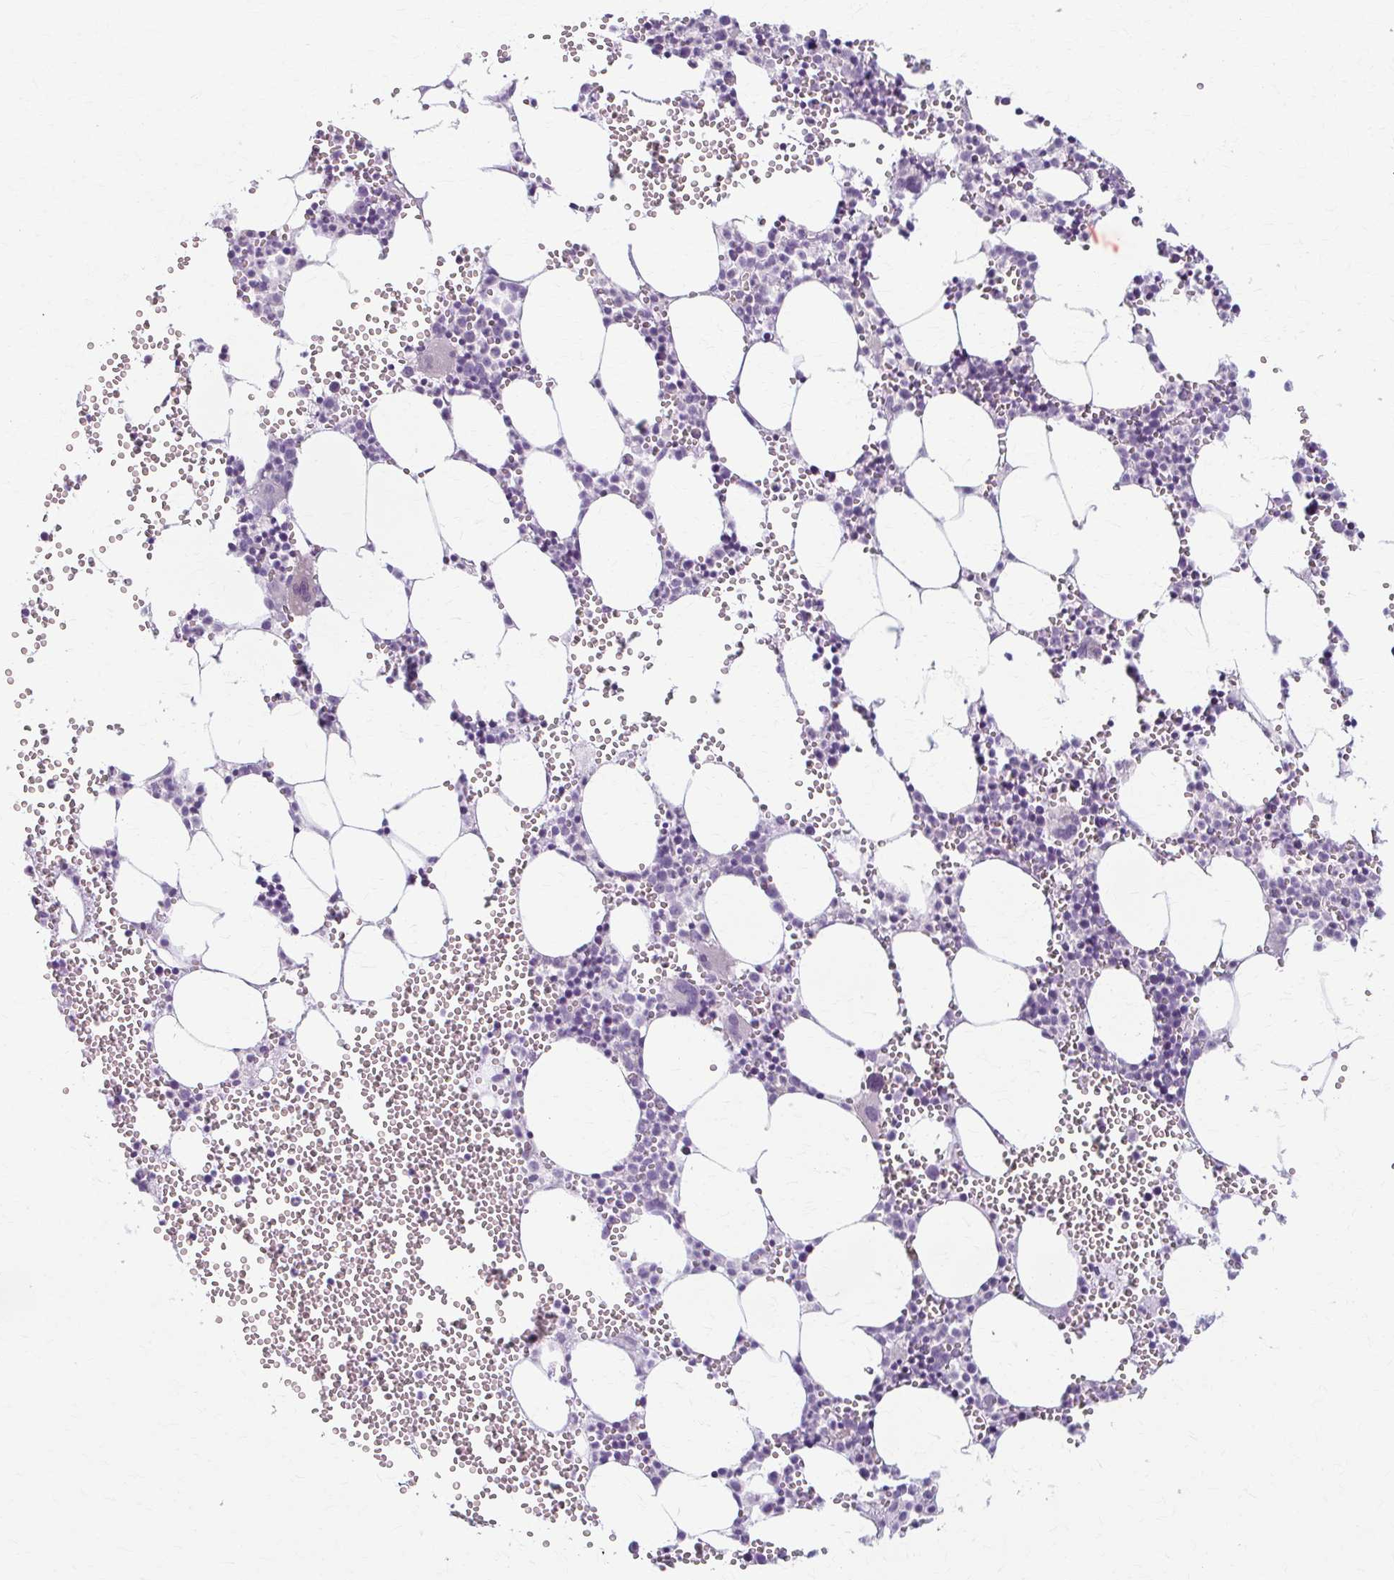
{"staining": {"intensity": "negative", "quantity": "none", "location": "none"}, "tissue": "bone marrow", "cell_type": "Hematopoietic cells", "image_type": "normal", "snomed": [{"axis": "morphology", "description": "Normal tissue, NOS"}, {"axis": "topography", "description": "Bone marrow"}], "caption": "High magnification brightfield microscopy of unremarkable bone marrow stained with DAB (3,3'-diaminobenzidine) (brown) and counterstained with hematoxylin (blue): hematopoietic cells show no significant expression.", "gene": "LDLRAP1", "patient": {"sex": "female", "age": 80}}